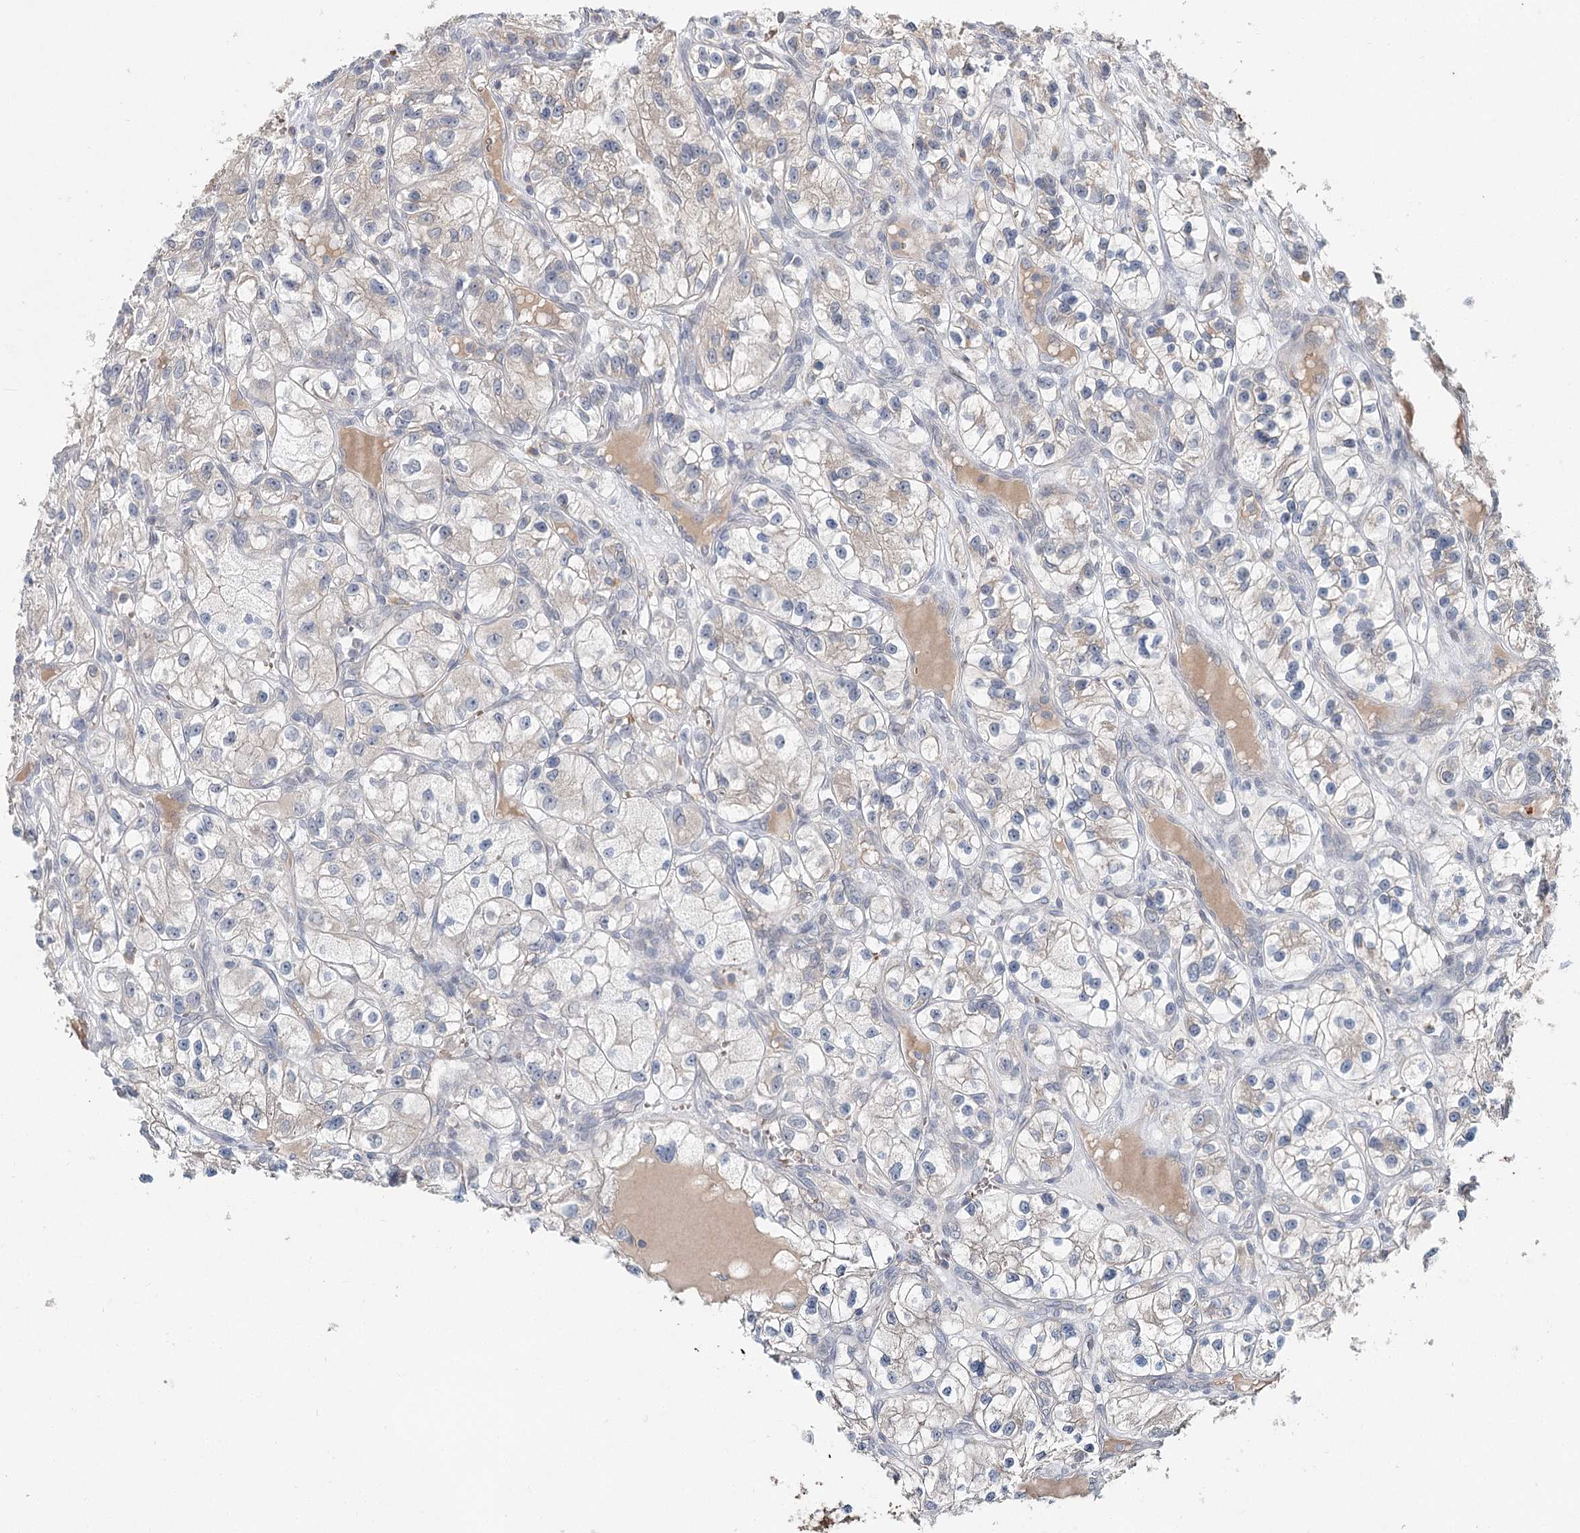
{"staining": {"intensity": "negative", "quantity": "none", "location": "none"}, "tissue": "renal cancer", "cell_type": "Tumor cells", "image_type": "cancer", "snomed": [{"axis": "morphology", "description": "Adenocarcinoma, NOS"}, {"axis": "topography", "description": "Kidney"}], "caption": "Histopathology image shows no significant protein positivity in tumor cells of renal cancer (adenocarcinoma).", "gene": "FBXO7", "patient": {"sex": "female", "age": 57}}